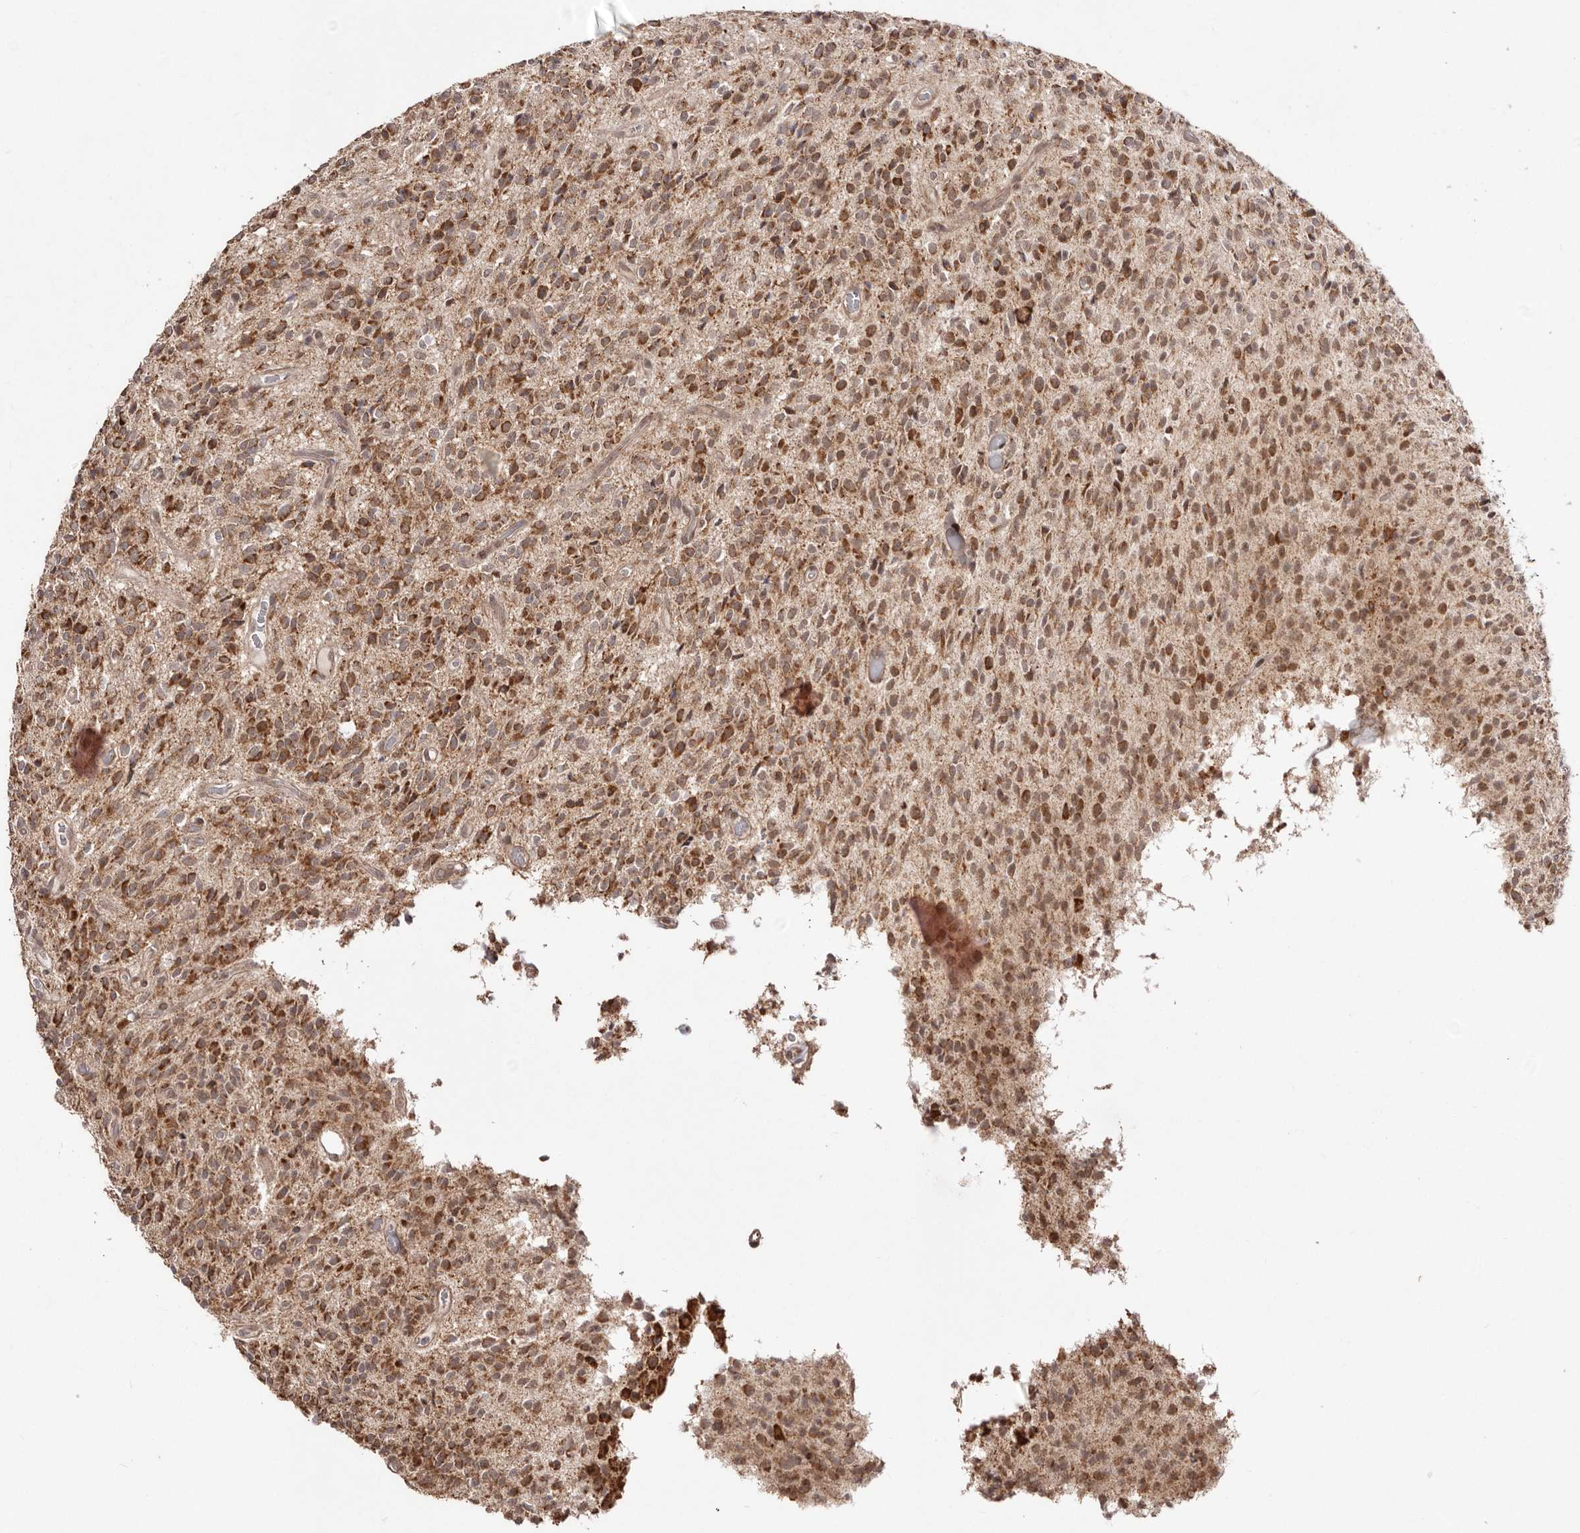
{"staining": {"intensity": "moderate", "quantity": ">75%", "location": "cytoplasmic/membranous"}, "tissue": "glioma", "cell_type": "Tumor cells", "image_type": "cancer", "snomed": [{"axis": "morphology", "description": "Glioma, malignant, High grade"}, {"axis": "topography", "description": "Brain"}], "caption": "Glioma stained with a protein marker demonstrates moderate staining in tumor cells.", "gene": "EGR3", "patient": {"sex": "male", "age": 34}}